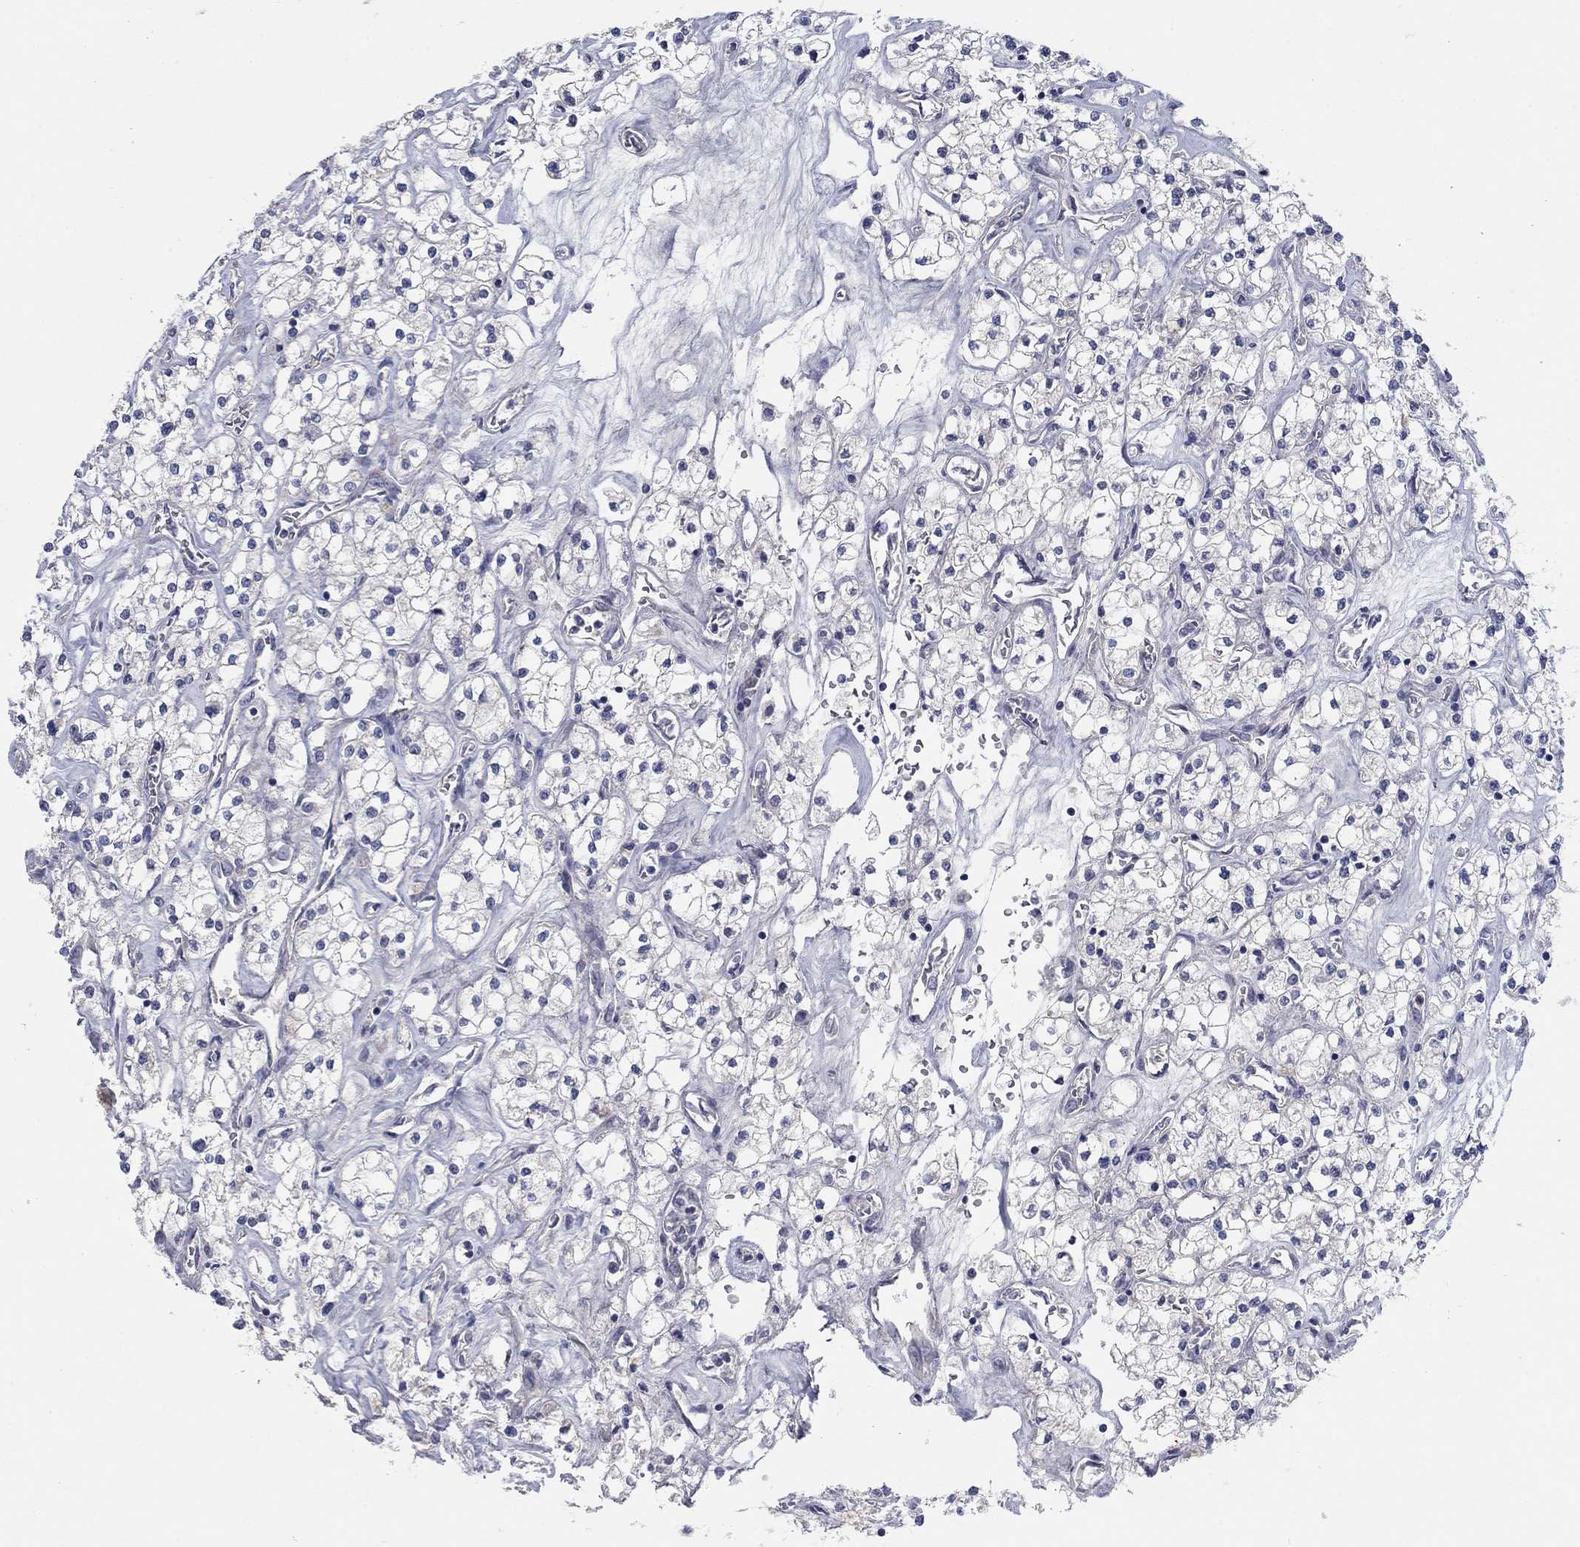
{"staining": {"intensity": "negative", "quantity": "none", "location": "none"}, "tissue": "renal cancer", "cell_type": "Tumor cells", "image_type": "cancer", "snomed": [{"axis": "morphology", "description": "Adenocarcinoma, NOS"}, {"axis": "topography", "description": "Kidney"}], "caption": "Immunohistochemical staining of renal adenocarcinoma demonstrates no significant positivity in tumor cells. Nuclei are stained in blue.", "gene": "TMEM249", "patient": {"sex": "male", "age": 80}}